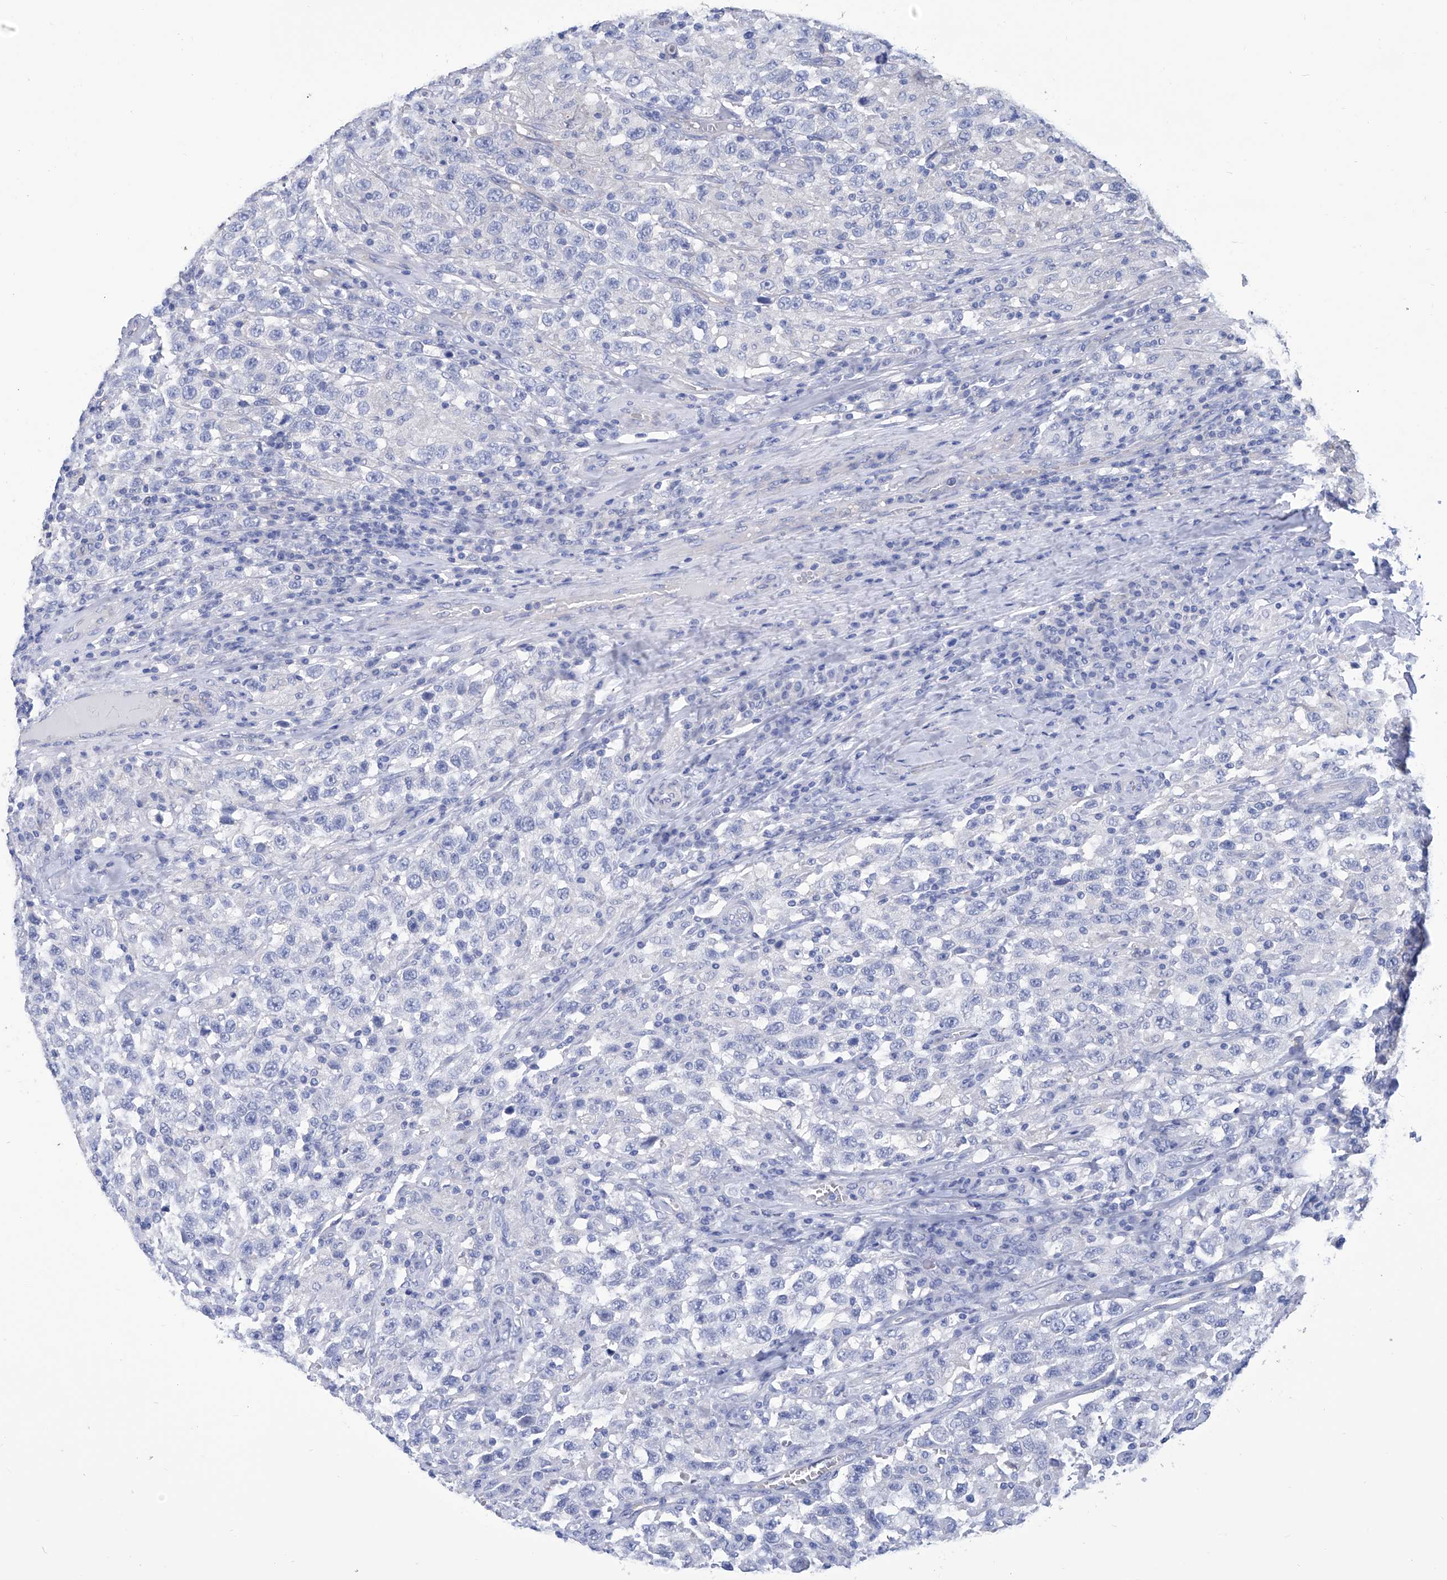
{"staining": {"intensity": "negative", "quantity": "none", "location": "none"}, "tissue": "testis cancer", "cell_type": "Tumor cells", "image_type": "cancer", "snomed": [{"axis": "morphology", "description": "Seminoma, NOS"}, {"axis": "topography", "description": "Testis"}], "caption": "Immunohistochemistry (IHC) image of neoplastic tissue: human testis cancer (seminoma) stained with DAB (3,3'-diaminobenzidine) reveals no significant protein expression in tumor cells.", "gene": "SMS", "patient": {"sex": "male", "age": 41}}